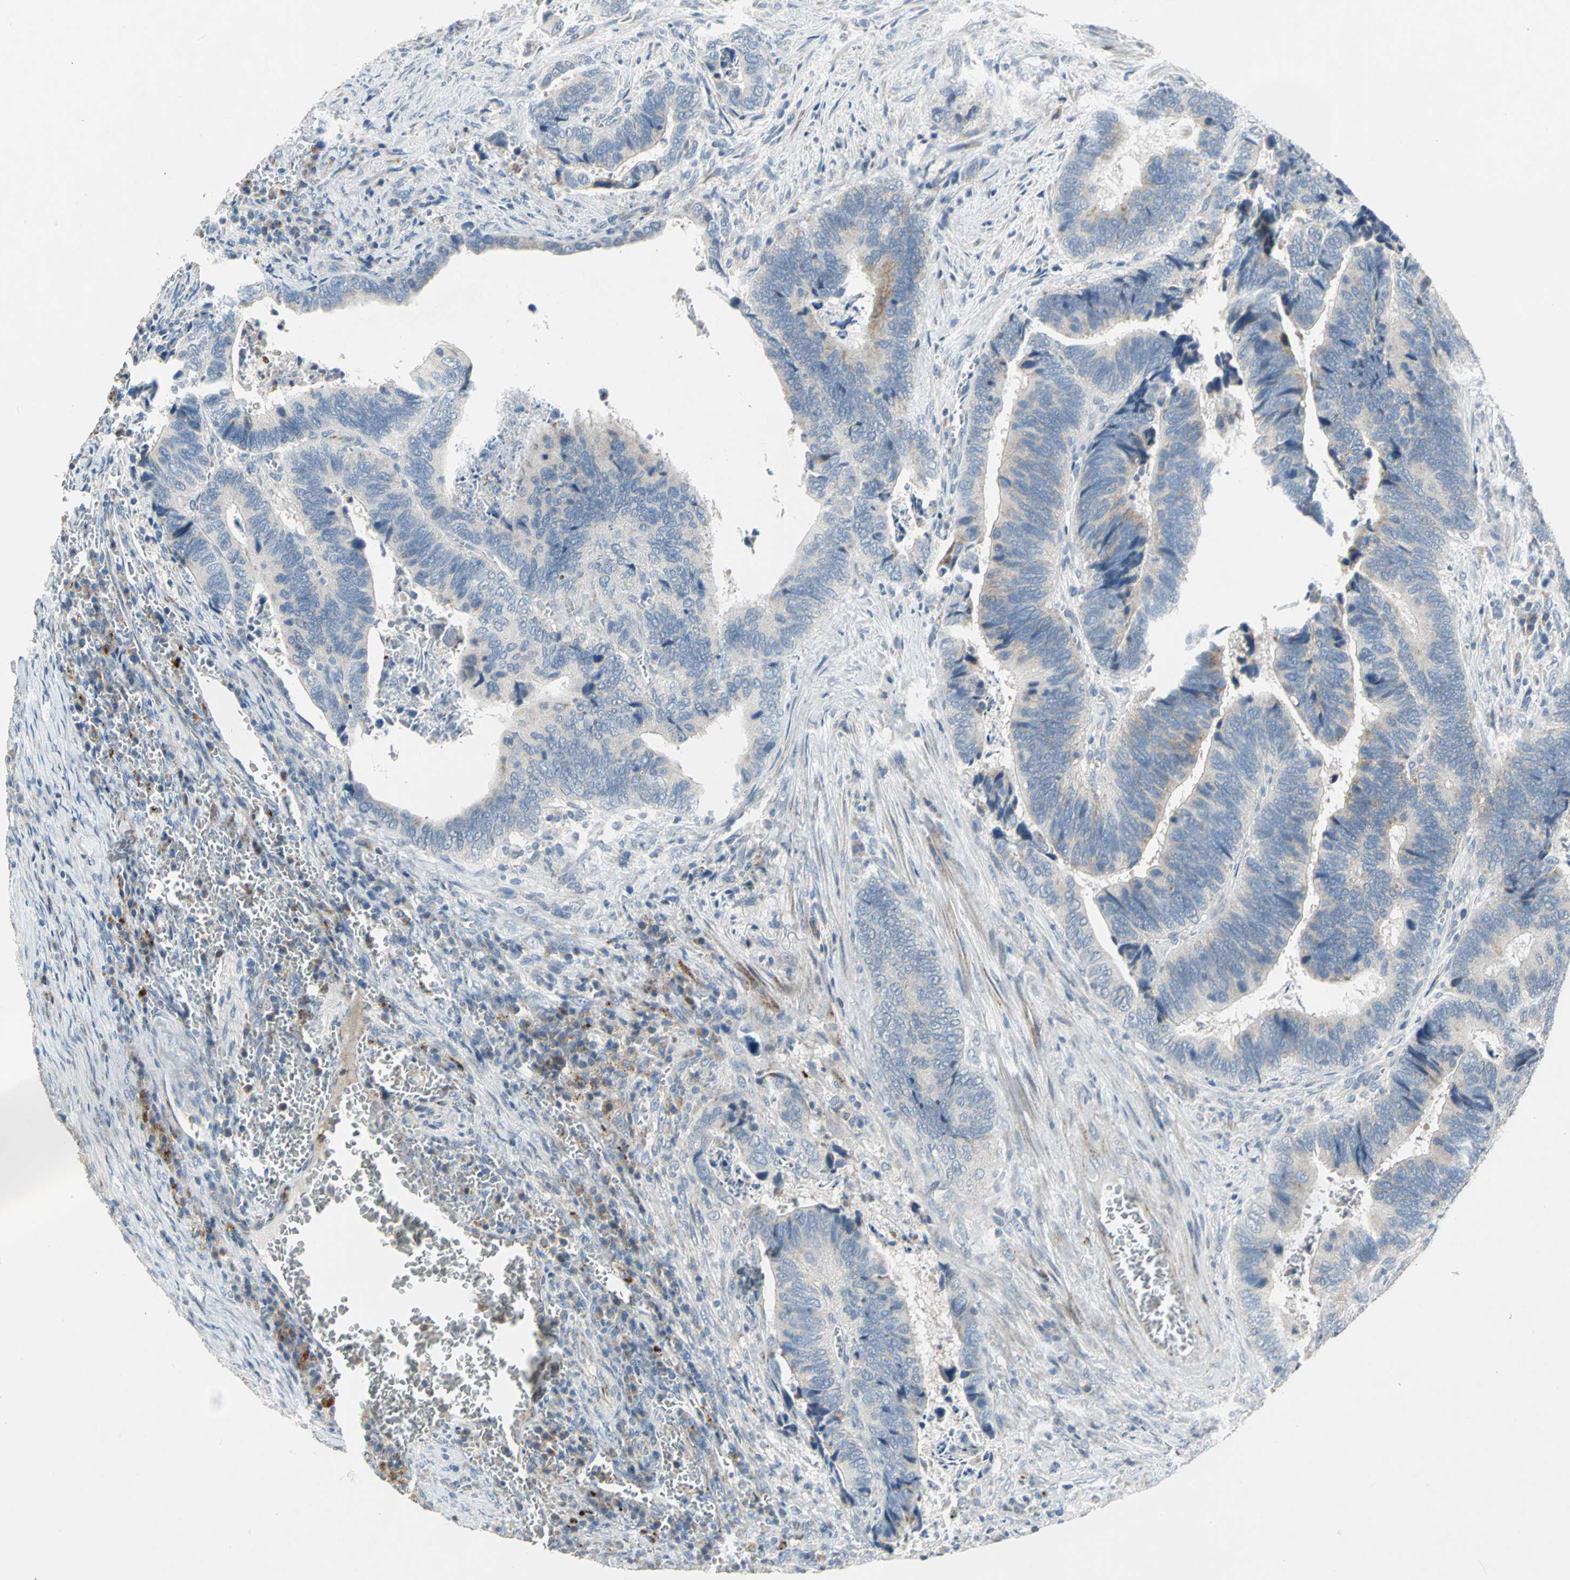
{"staining": {"intensity": "weak", "quantity": "25%-75%", "location": "cytoplasmic/membranous"}, "tissue": "colorectal cancer", "cell_type": "Tumor cells", "image_type": "cancer", "snomed": [{"axis": "morphology", "description": "Adenocarcinoma, NOS"}, {"axis": "topography", "description": "Colon"}], "caption": "Immunohistochemical staining of adenocarcinoma (colorectal) exhibits weak cytoplasmic/membranous protein staining in approximately 25%-75% of tumor cells. Using DAB (brown) and hematoxylin (blue) stains, captured at high magnification using brightfield microscopy.", "gene": "SPPL2B", "patient": {"sex": "male", "age": 72}}